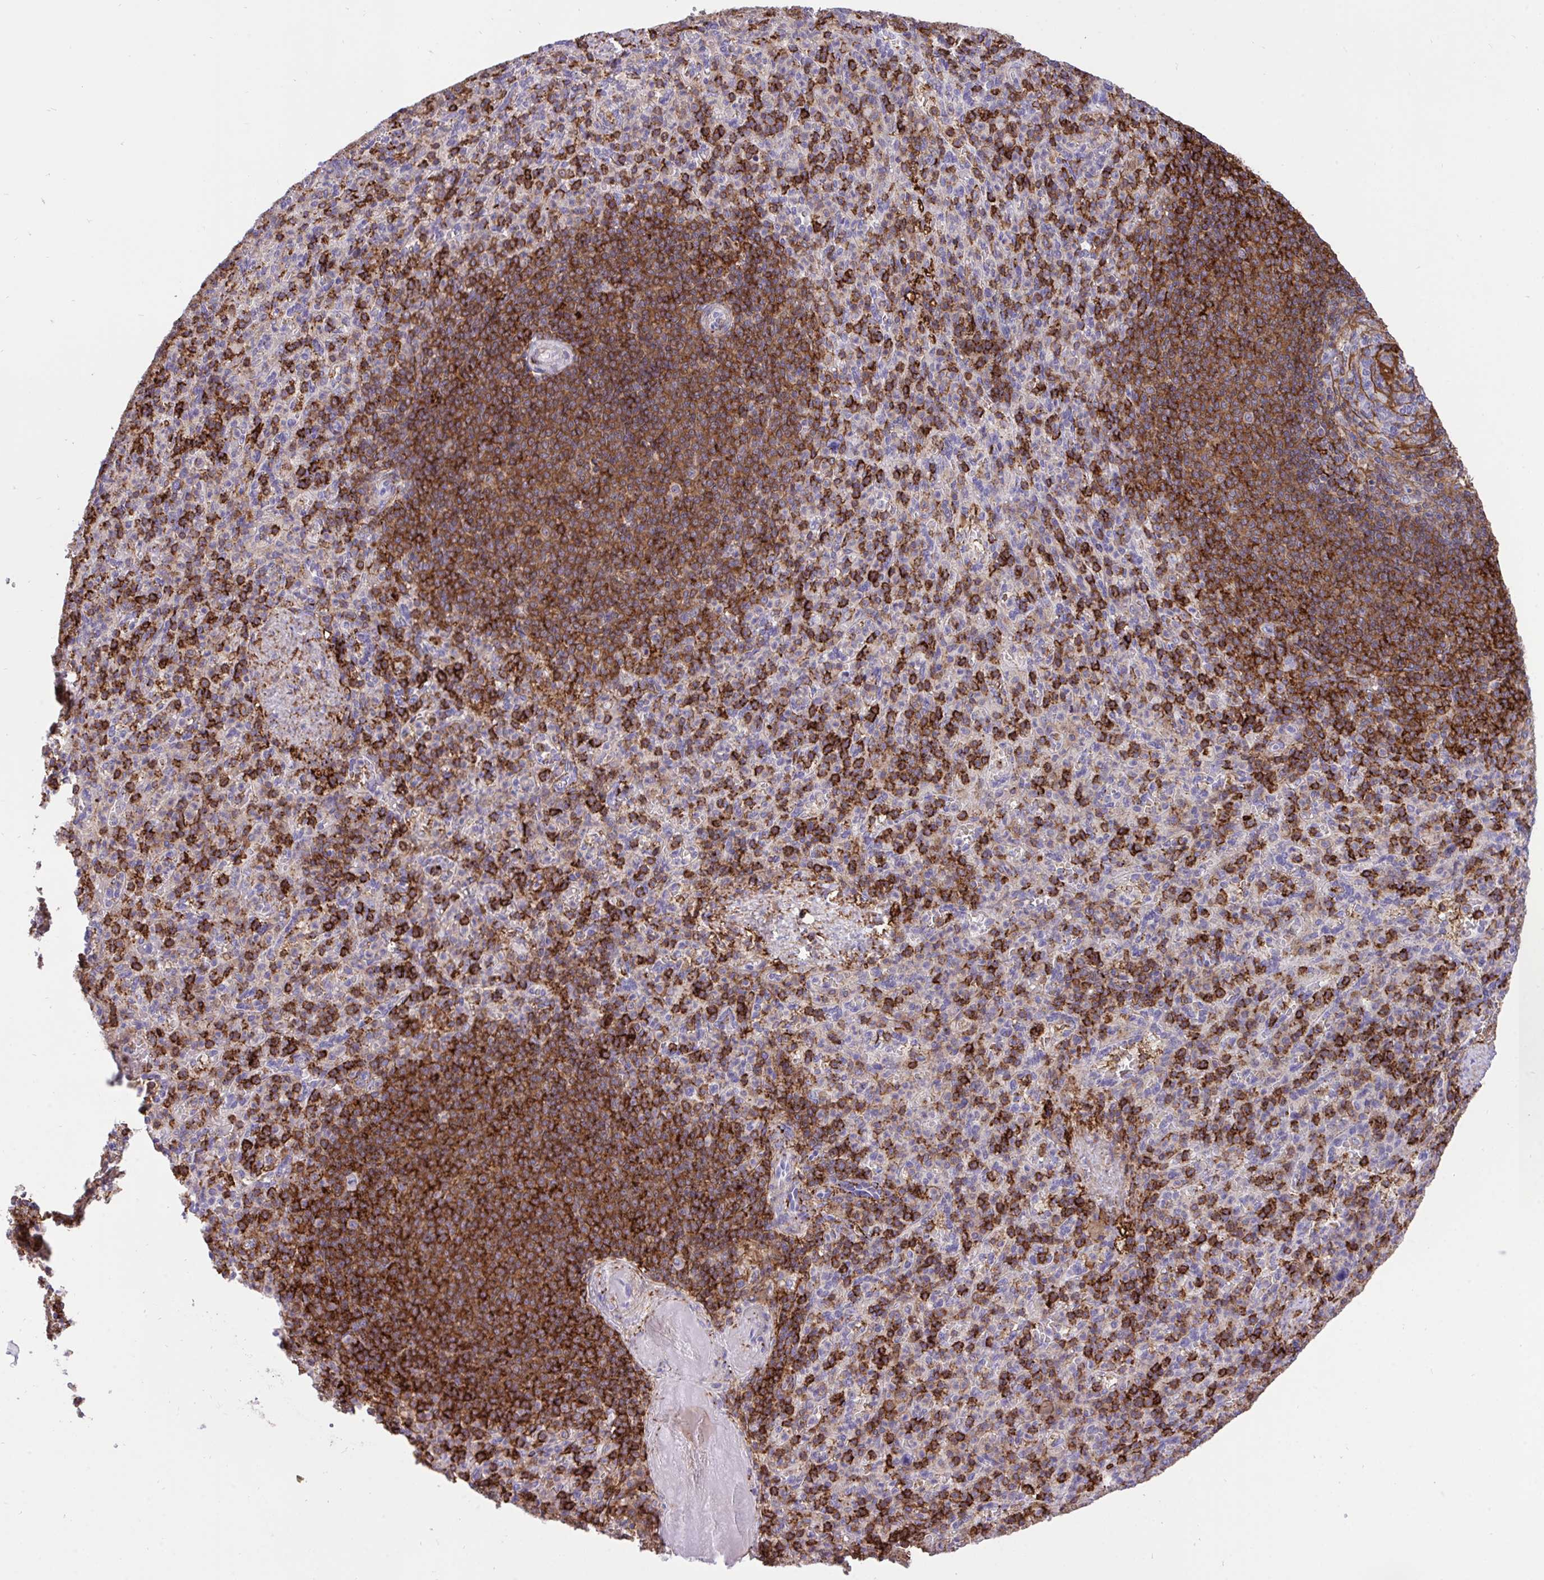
{"staining": {"intensity": "strong", "quantity": "25%-75%", "location": "cytoplasmic/membranous"}, "tissue": "spleen", "cell_type": "Cells in red pulp", "image_type": "normal", "snomed": [{"axis": "morphology", "description": "Normal tissue, NOS"}, {"axis": "topography", "description": "Spleen"}], "caption": "Protein staining of normal spleen exhibits strong cytoplasmic/membranous staining in about 25%-75% of cells in red pulp. (Brightfield microscopy of DAB IHC at high magnification).", "gene": "ERI1", "patient": {"sex": "female", "age": 74}}